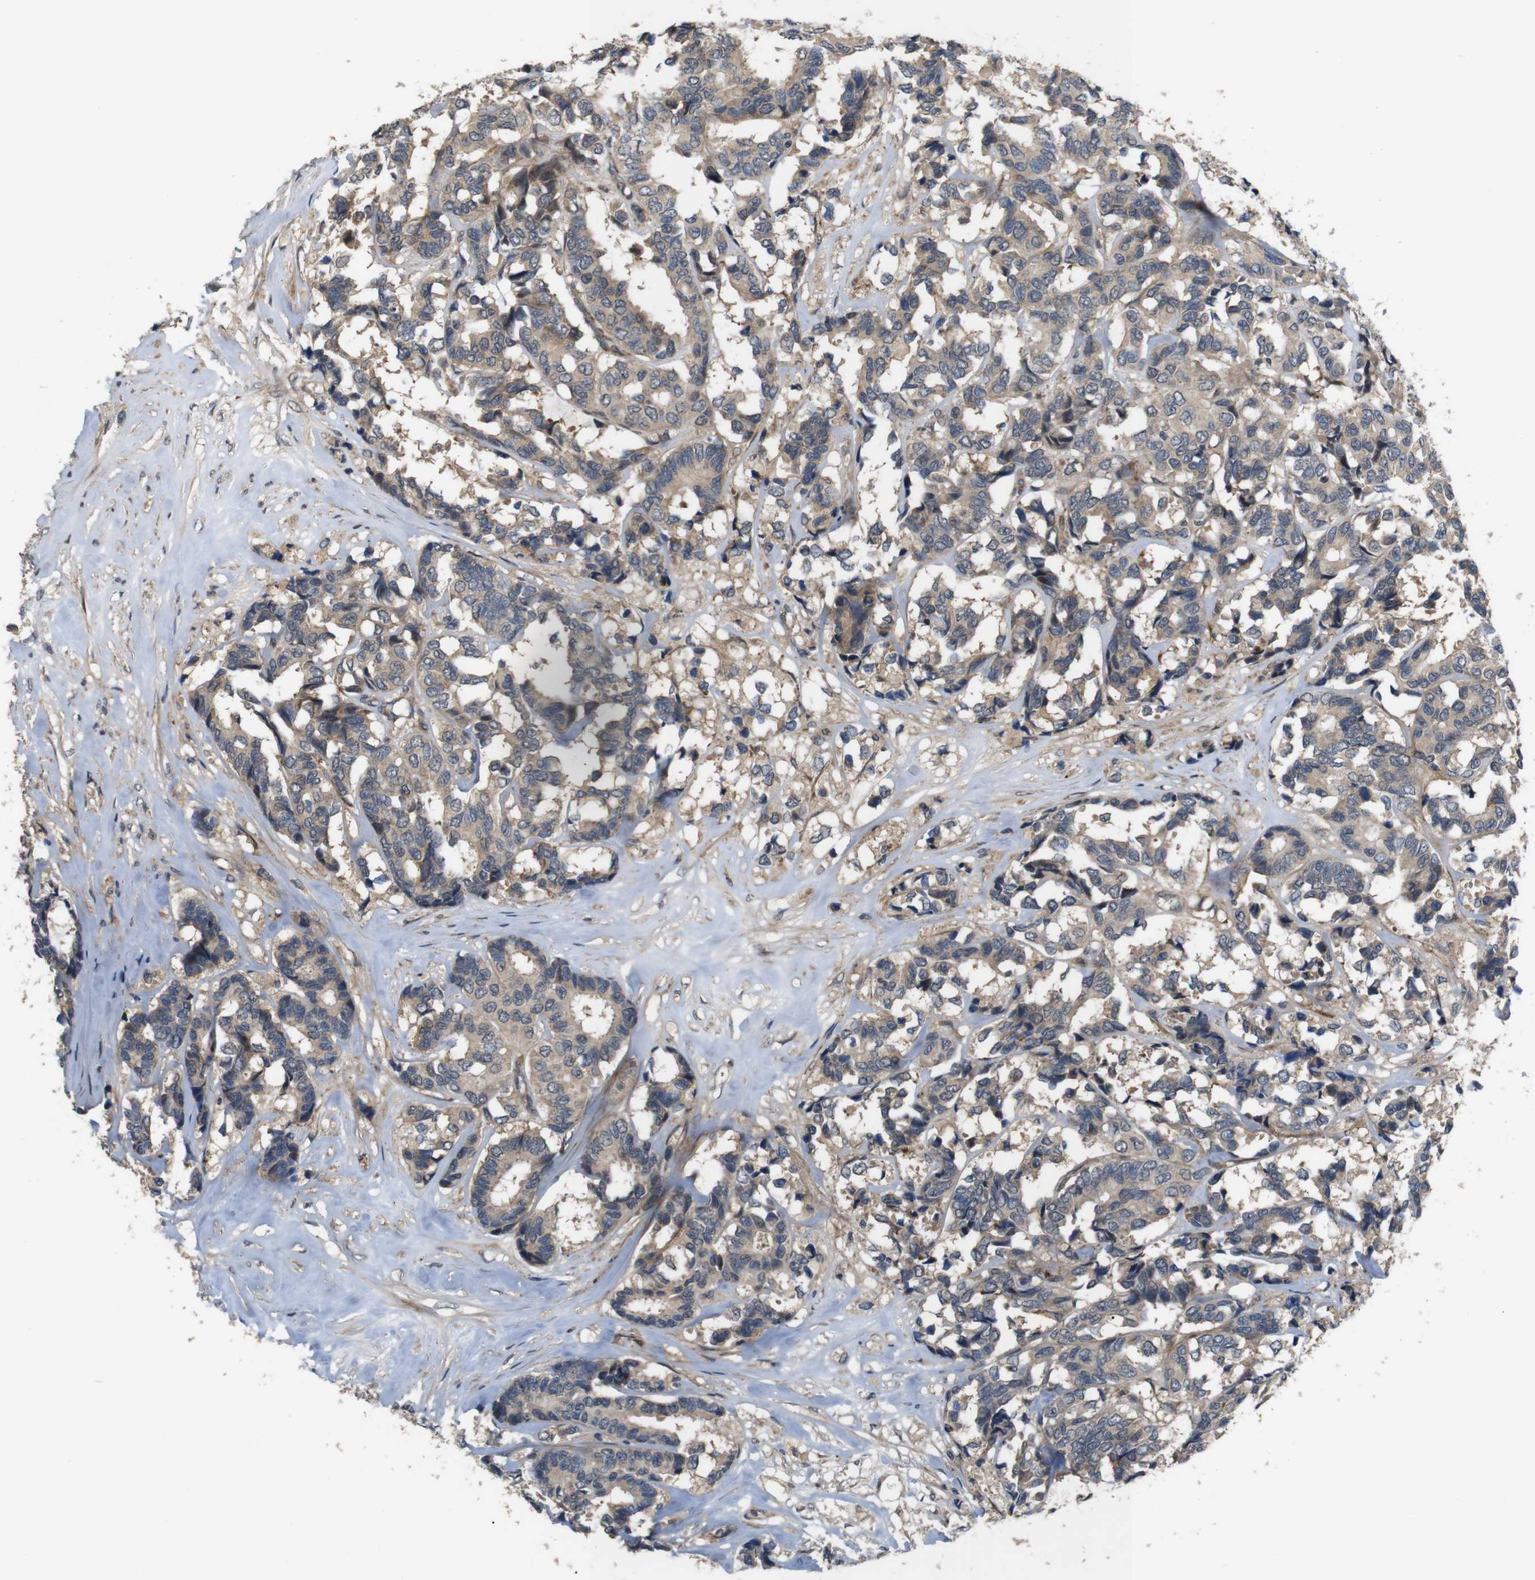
{"staining": {"intensity": "weak", "quantity": ">75%", "location": "cytoplasmic/membranous"}, "tissue": "breast cancer", "cell_type": "Tumor cells", "image_type": "cancer", "snomed": [{"axis": "morphology", "description": "Duct carcinoma"}, {"axis": "topography", "description": "Breast"}], "caption": "Immunohistochemistry (IHC) of breast cancer (intraductal carcinoma) shows low levels of weak cytoplasmic/membranous expression in approximately >75% of tumor cells.", "gene": "EPHB2", "patient": {"sex": "female", "age": 87}}